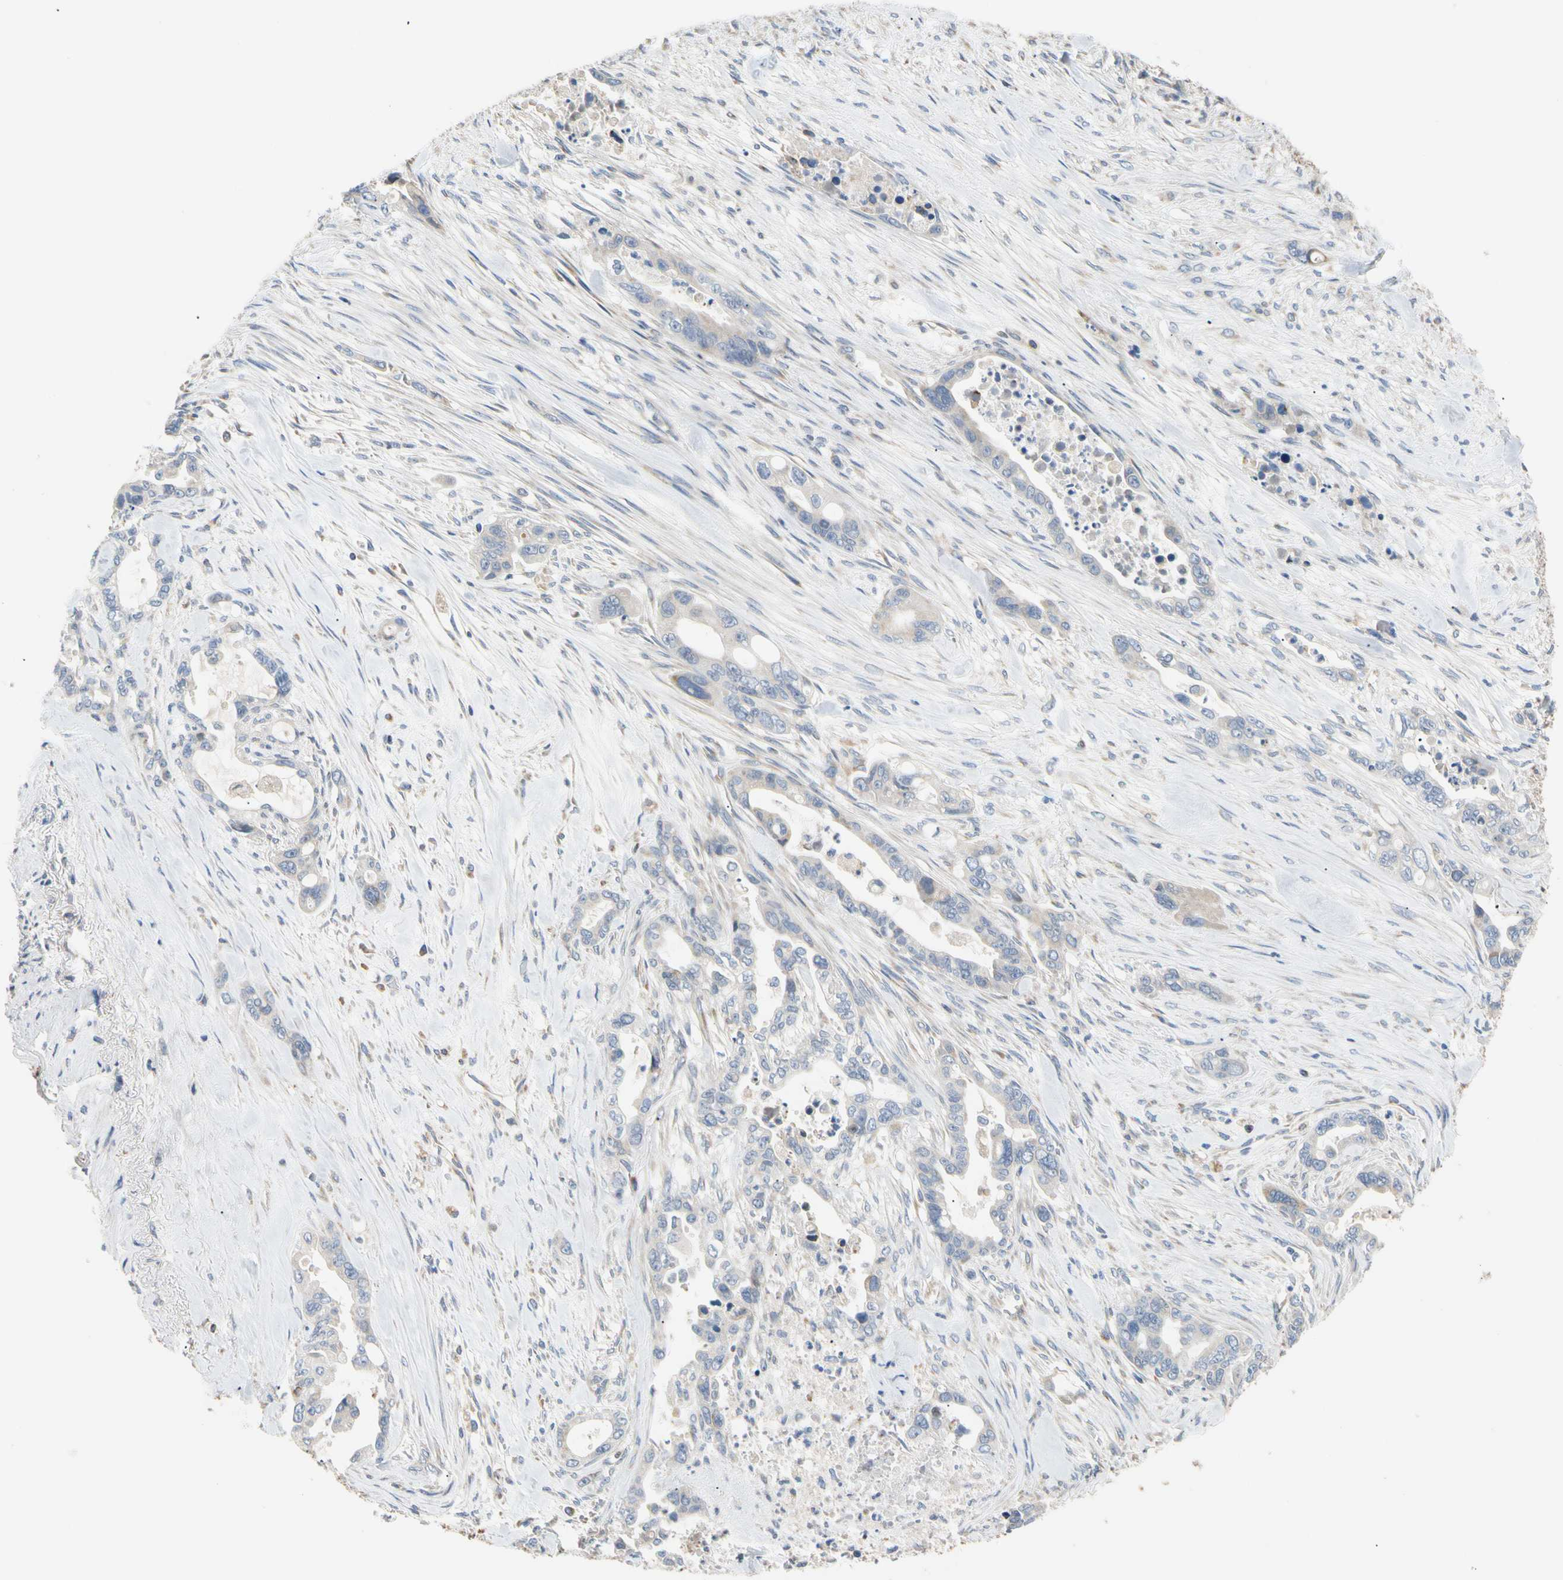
{"staining": {"intensity": "negative", "quantity": "none", "location": "none"}, "tissue": "pancreatic cancer", "cell_type": "Tumor cells", "image_type": "cancer", "snomed": [{"axis": "morphology", "description": "Adenocarcinoma, NOS"}, {"axis": "topography", "description": "Pancreas"}], "caption": "This is an immunohistochemistry photomicrograph of pancreatic cancer (adenocarcinoma). There is no positivity in tumor cells.", "gene": "PLGRKT", "patient": {"sex": "male", "age": 70}}